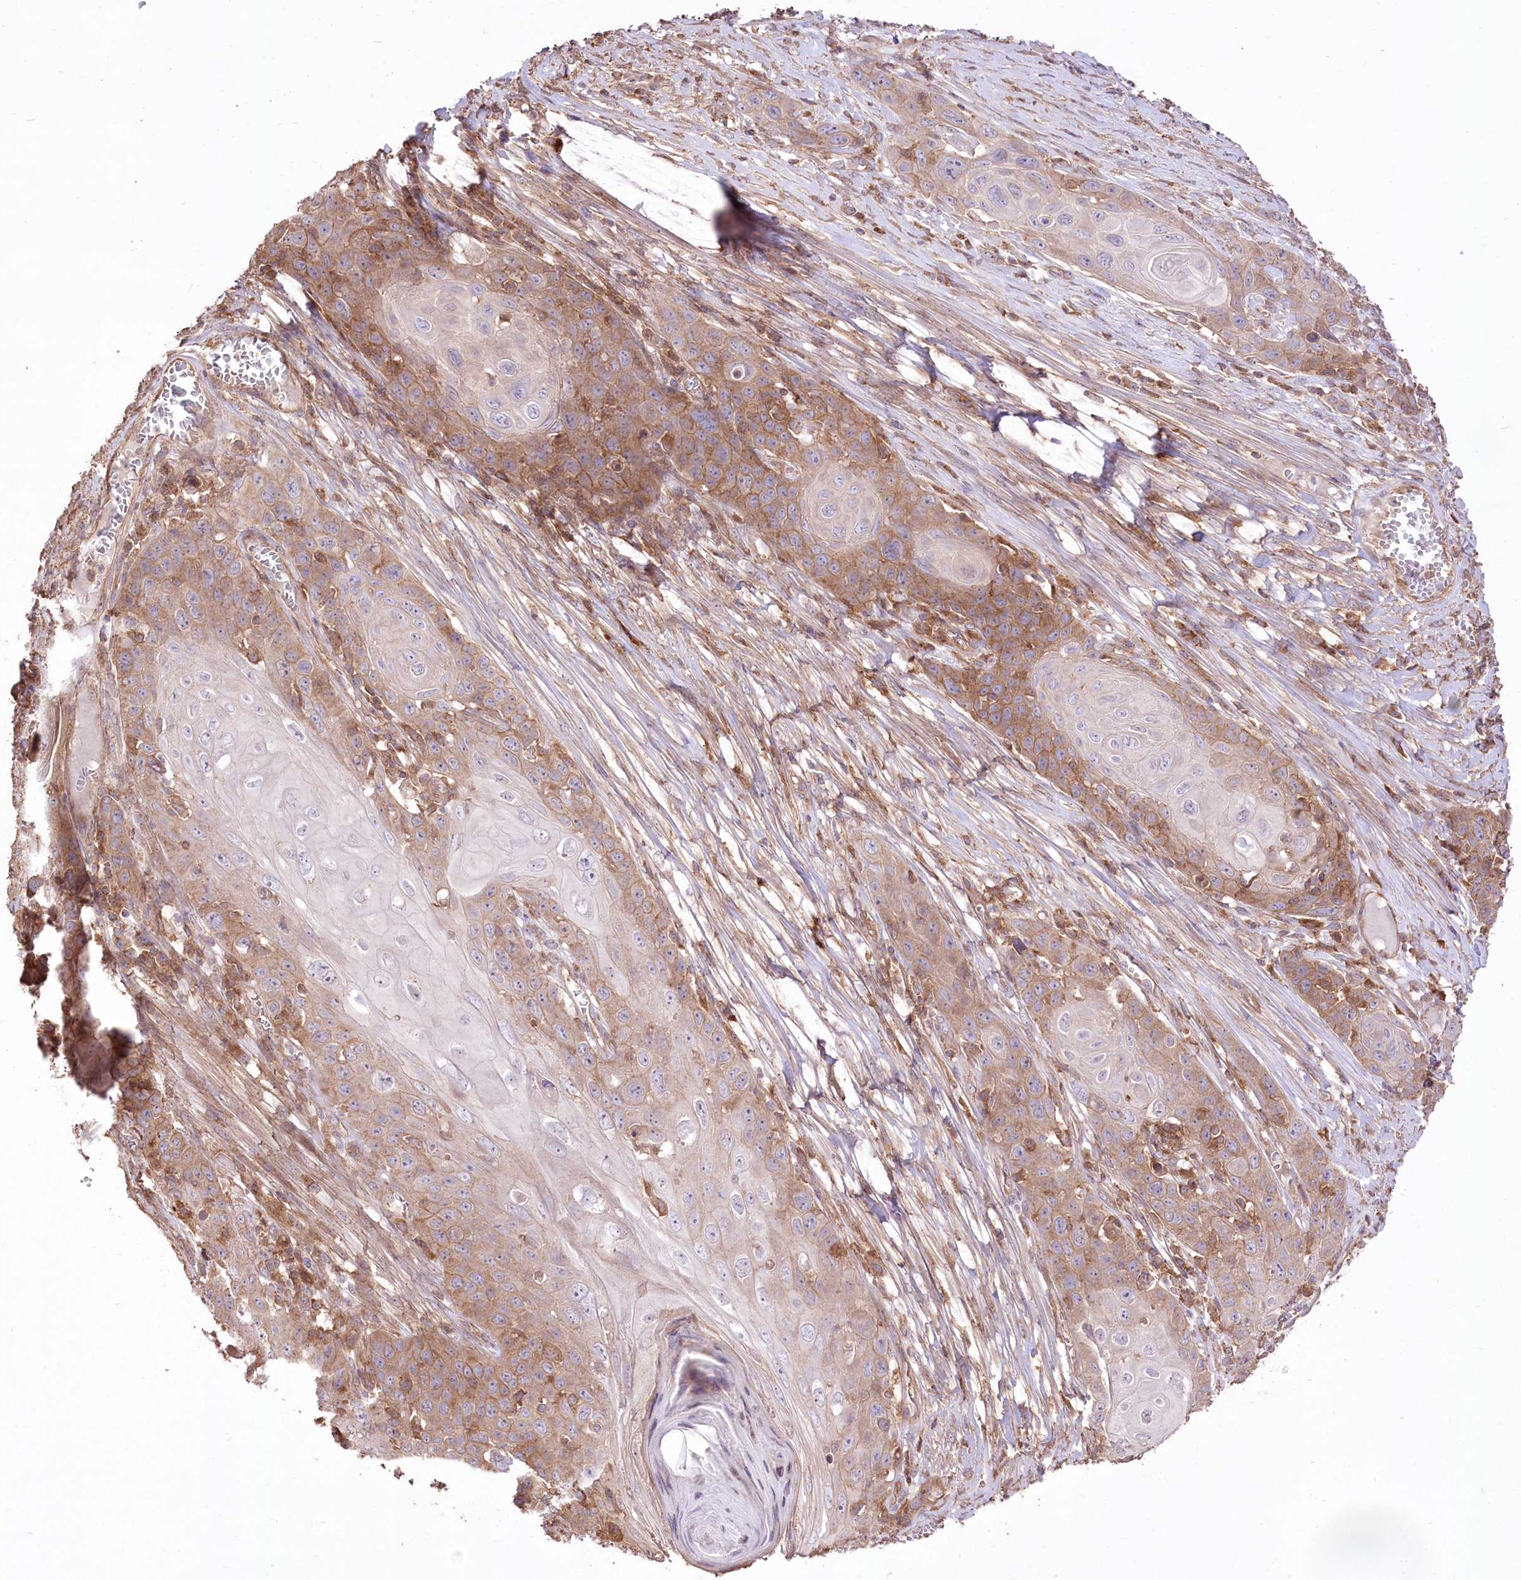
{"staining": {"intensity": "moderate", "quantity": "25%-75%", "location": "cytoplasmic/membranous"}, "tissue": "skin cancer", "cell_type": "Tumor cells", "image_type": "cancer", "snomed": [{"axis": "morphology", "description": "Squamous cell carcinoma, NOS"}, {"axis": "topography", "description": "Skin"}], "caption": "Immunohistochemistry of skin cancer reveals medium levels of moderate cytoplasmic/membranous positivity in approximately 25%-75% of tumor cells. Ihc stains the protein of interest in brown and the nuclei are stained blue.", "gene": "XYLB", "patient": {"sex": "male", "age": 55}}